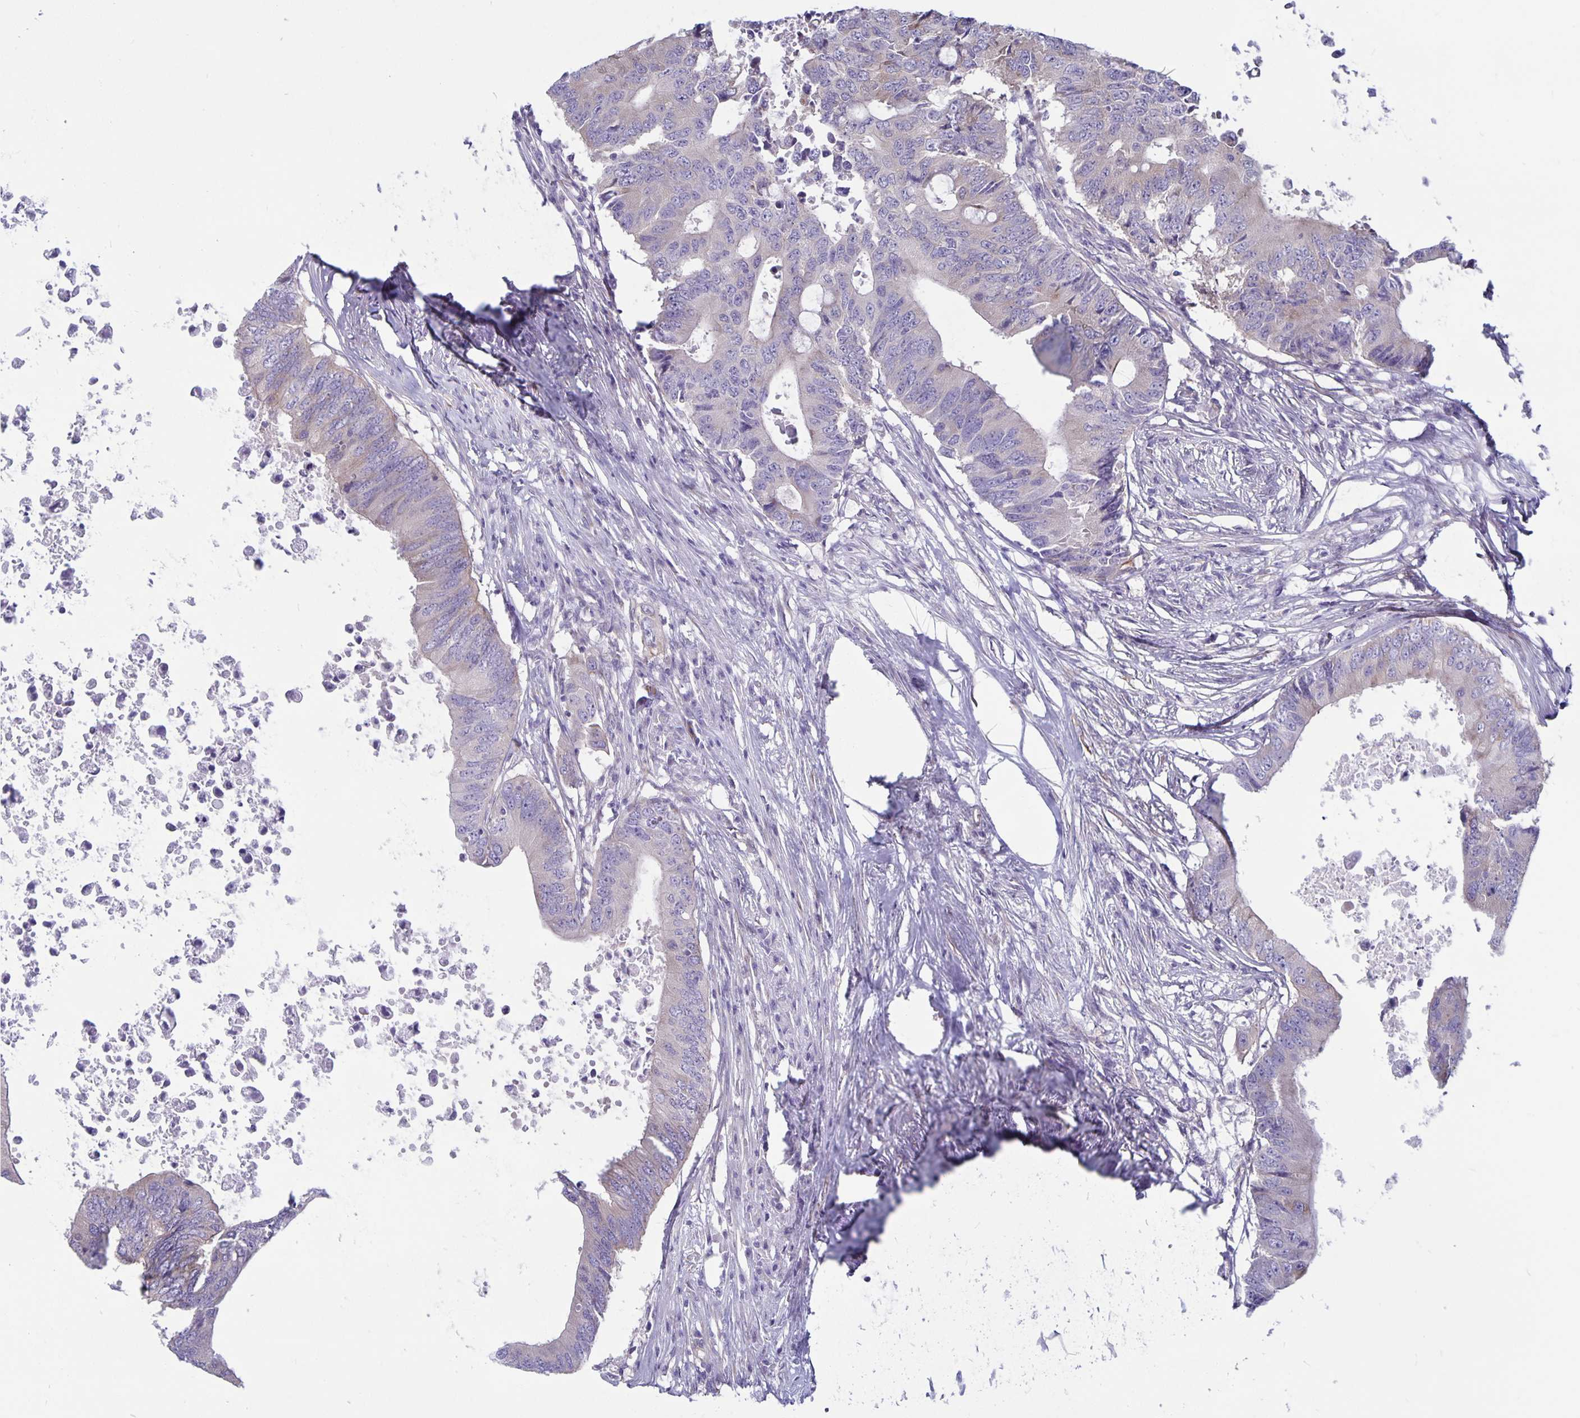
{"staining": {"intensity": "negative", "quantity": "none", "location": "none"}, "tissue": "colorectal cancer", "cell_type": "Tumor cells", "image_type": "cancer", "snomed": [{"axis": "morphology", "description": "Adenocarcinoma, NOS"}, {"axis": "topography", "description": "Colon"}], "caption": "Colorectal cancer was stained to show a protein in brown. There is no significant positivity in tumor cells. (DAB (3,3'-diaminobenzidine) immunohistochemistry (IHC), high magnification).", "gene": "PLCB3", "patient": {"sex": "male", "age": 71}}